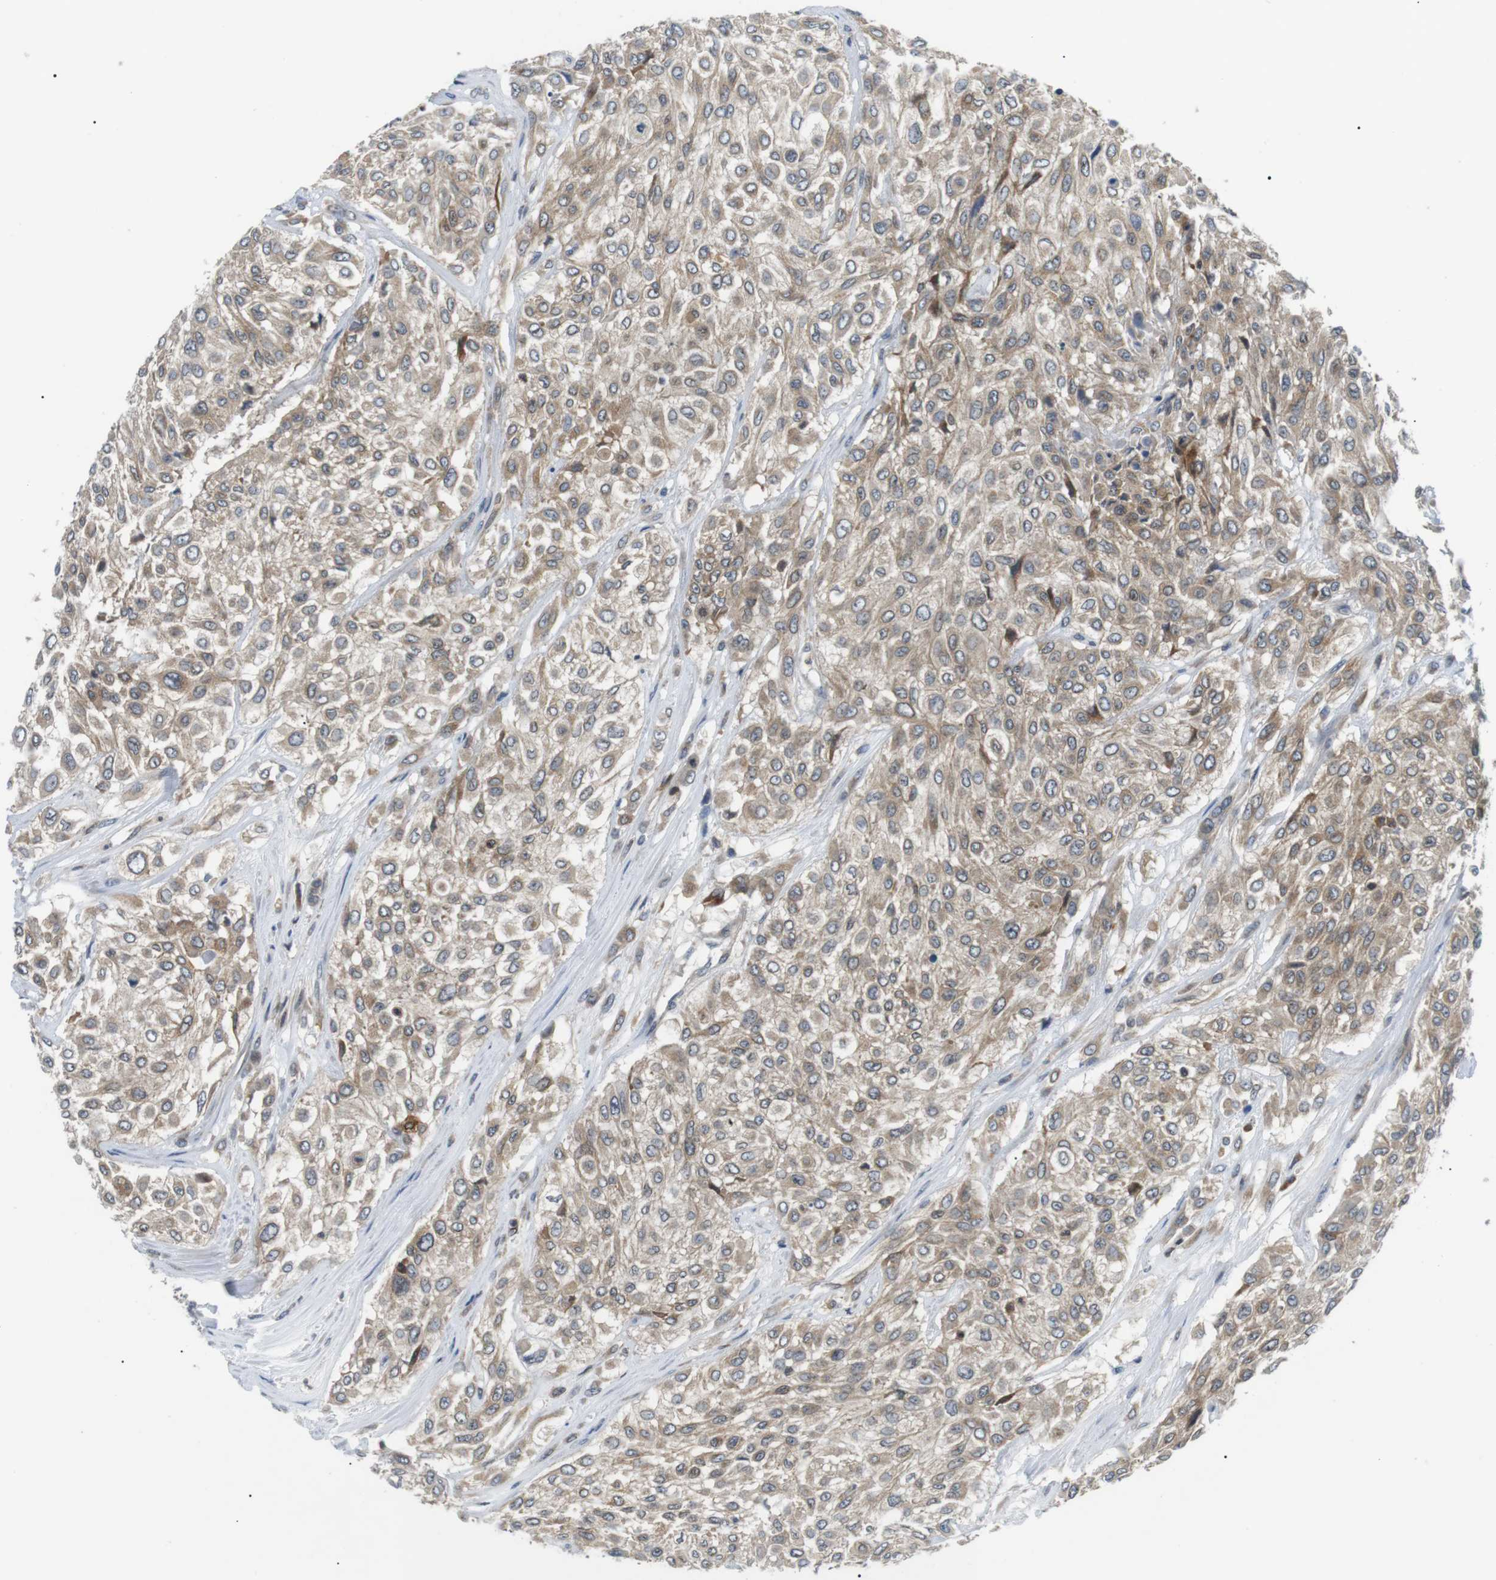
{"staining": {"intensity": "weak", "quantity": ">75%", "location": "cytoplasmic/membranous"}, "tissue": "urothelial cancer", "cell_type": "Tumor cells", "image_type": "cancer", "snomed": [{"axis": "morphology", "description": "Urothelial carcinoma, High grade"}, {"axis": "topography", "description": "Urinary bladder"}], "caption": "Urothelial carcinoma (high-grade) stained with a brown dye reveals weak cytoplasmic/membranous positive staining in approximately >75% of tumor cells.", "gene": "RAB9A", "patient": {"sex": "male", "age": 57}}